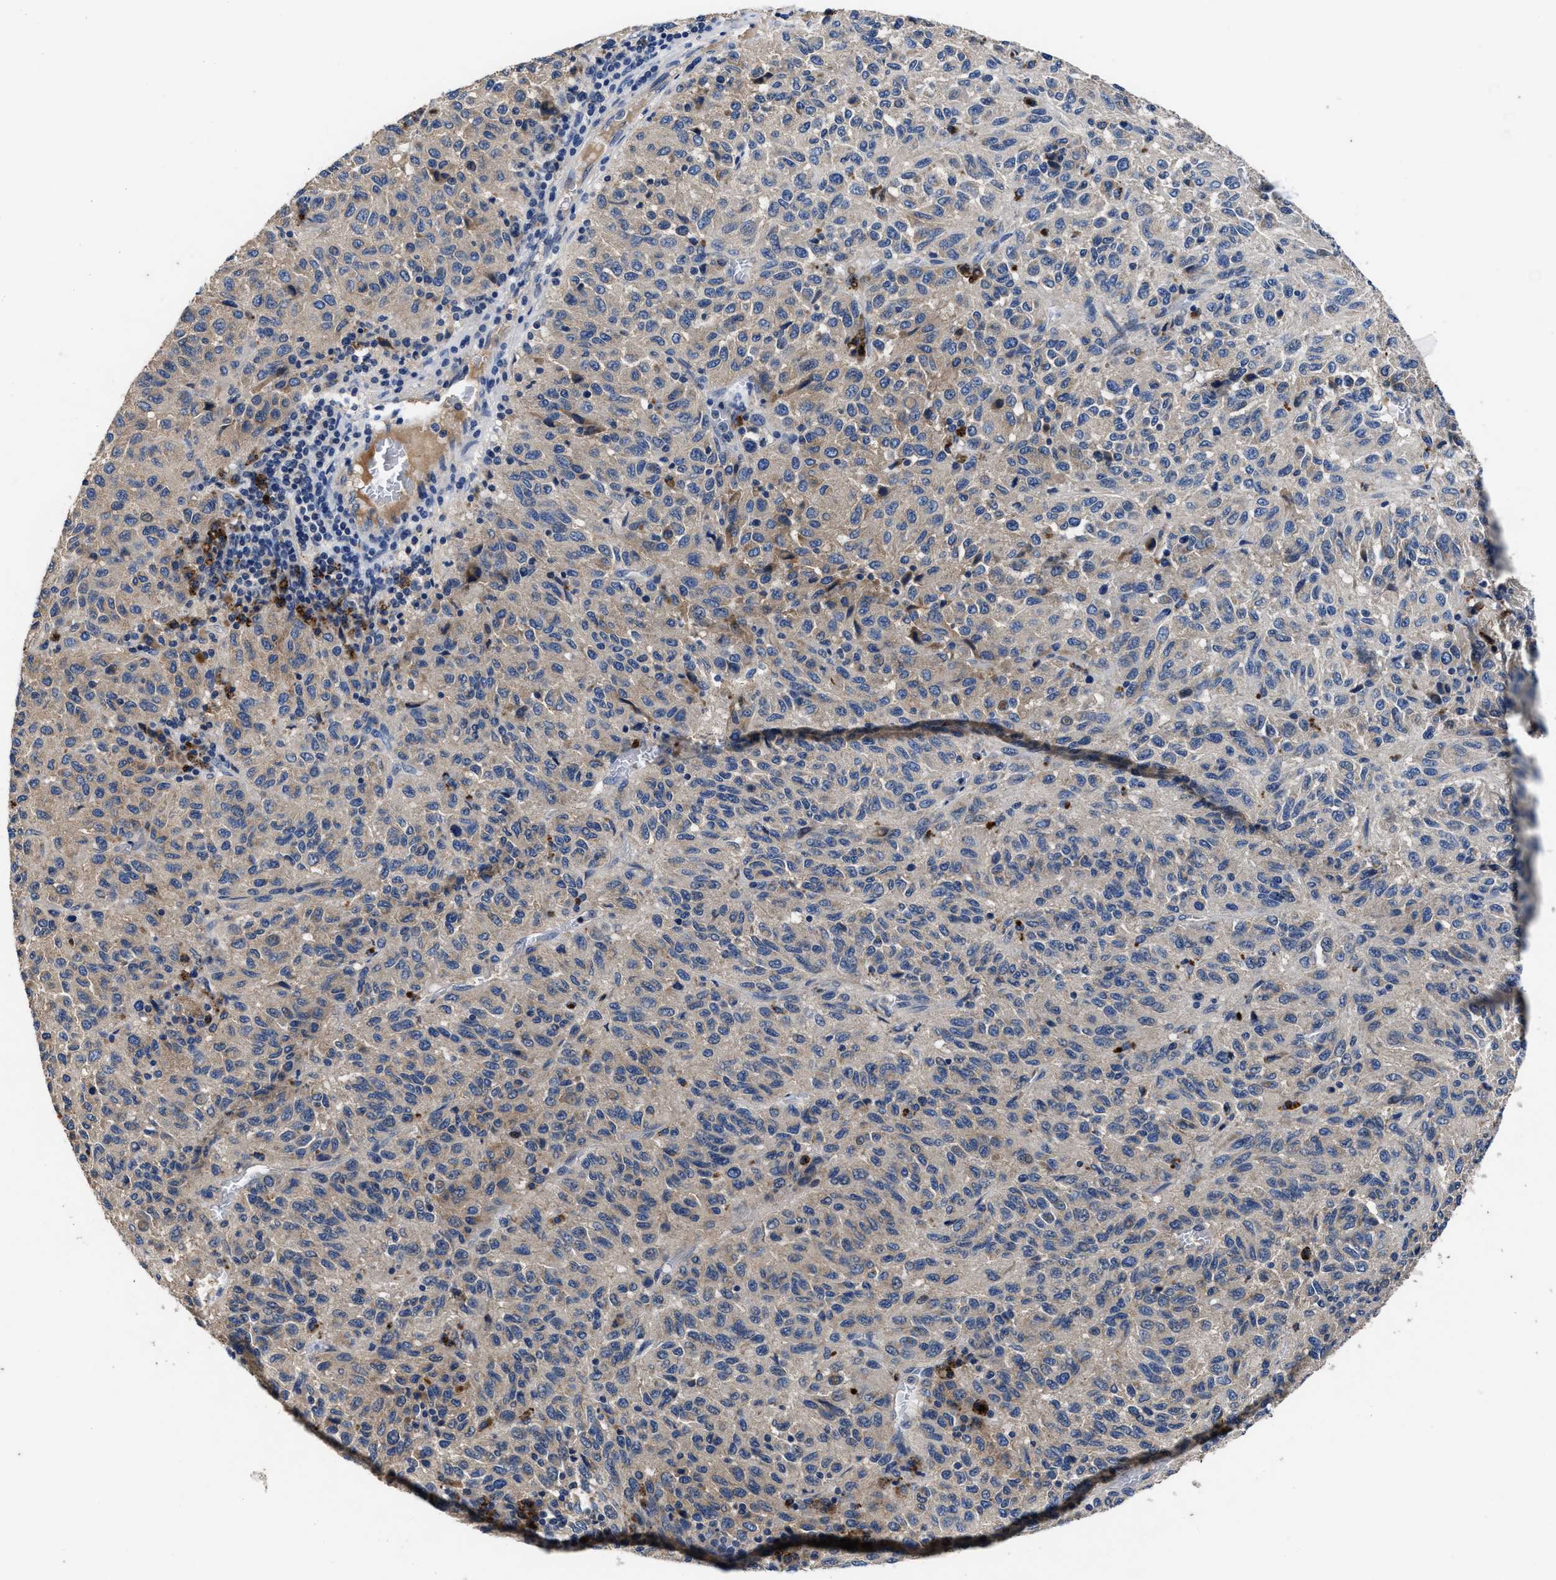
{"staining": {"intensity": "weak", "quantity": "<25%", "location": "cytoplasmic/membranous"}, "tissue": "melanoma", "cell_type": "Tumor cells", "image_type": "cancer", "snomed": [{"axis": "morphology", "description": "Malignant melanoma, Metastatic site"}, {"axis": "topography", "description": "Lung"}], "caption": "The micrograph exhibits no staining of tumor cells in melanoma.", "gene": "UBR4", "patient": {"sex": "male", "age": 64}}